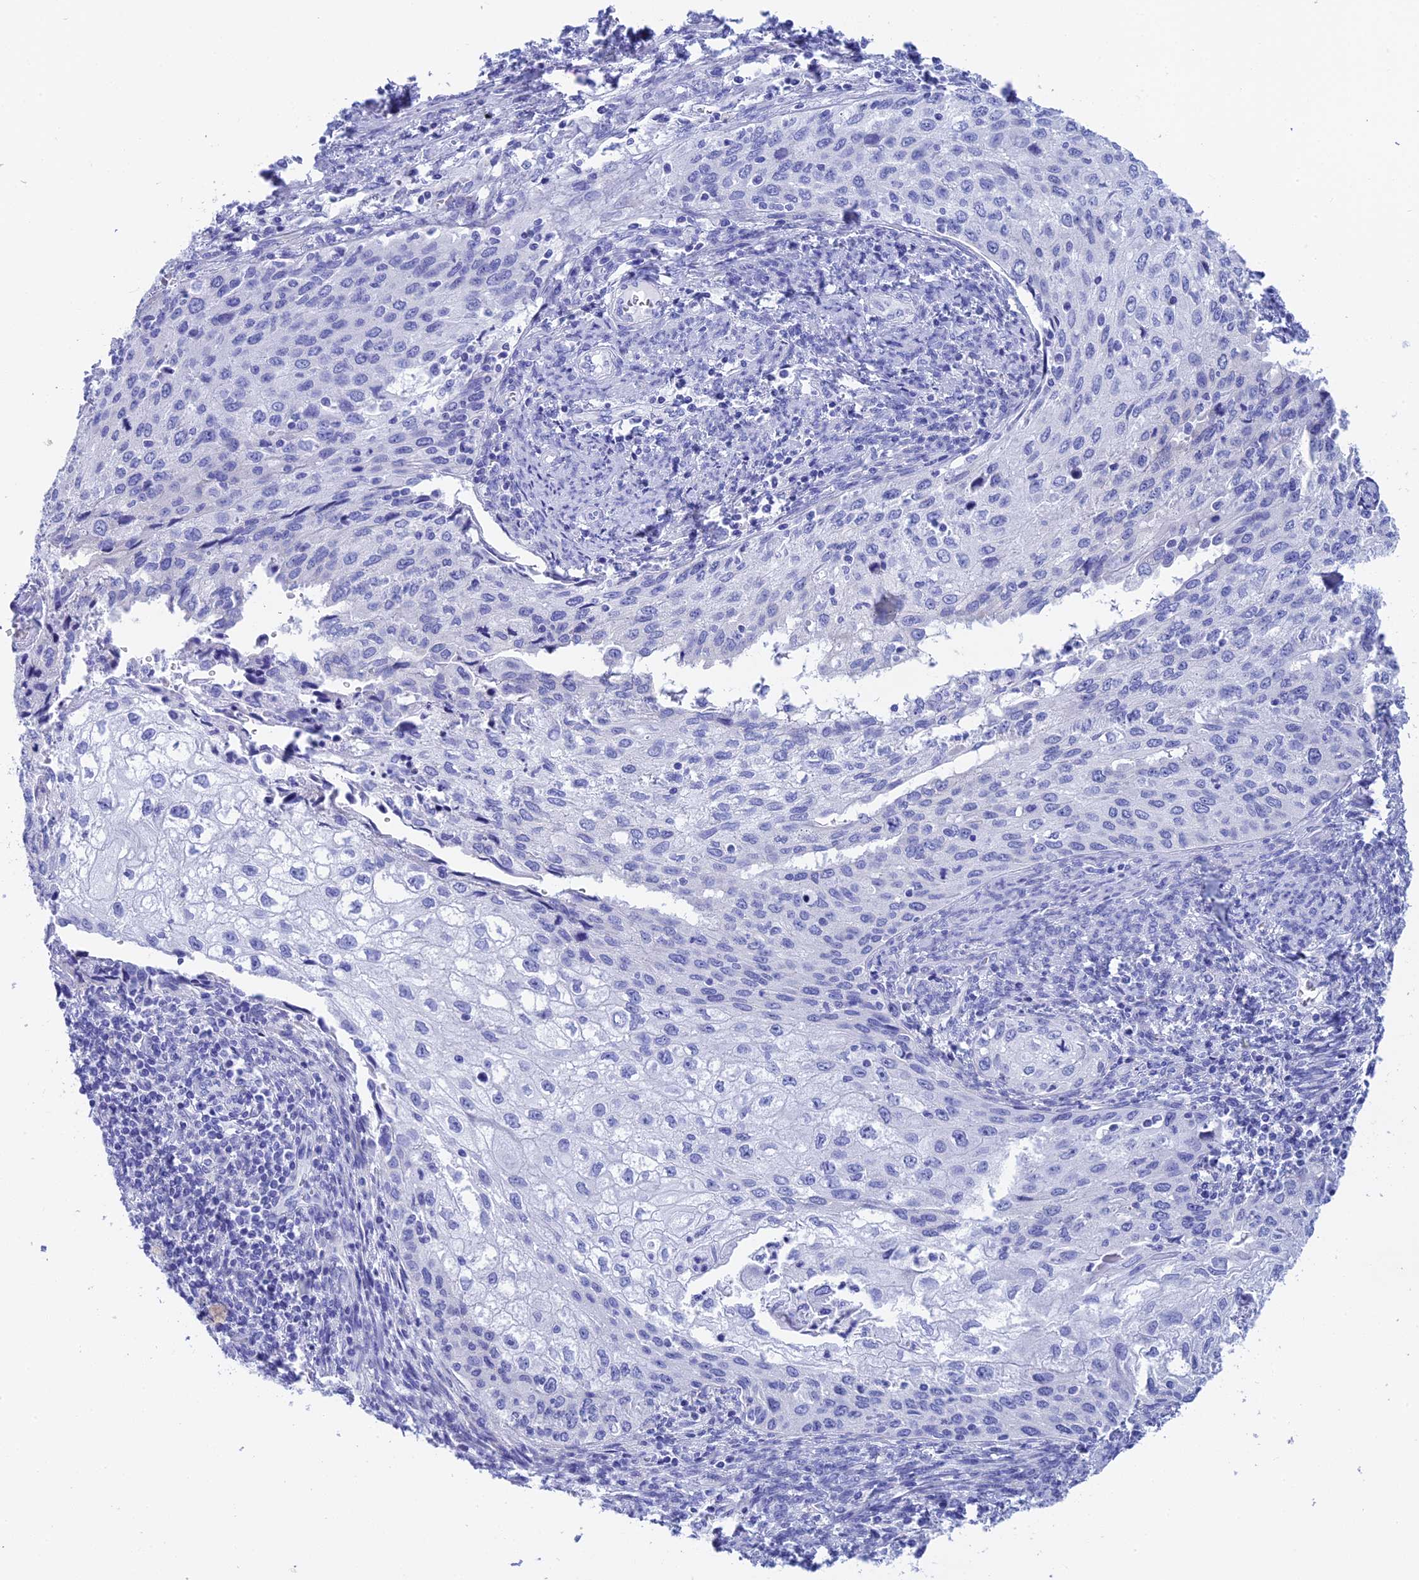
{"staining": {"intensity": "negative", "quantity": "none", "location": "none"}, "tissue": "cervical cancer", "cell_type": "Tumor cells", "image_type": "cancer", "snomed": [{"axis": "morphology", "description": "Squamous cell carcinoma, NOS"}, {"axis": "topography", "description": "Cervix"}], "caption": "Immunohistochemistry (IHC) photomicrograph of neoplastic tissue: cervical cancer stained with DAB reveals no significant protein staining in tumor cells.", "gene": "TEX101", "patient": {"sex": "female", "age": 67}}